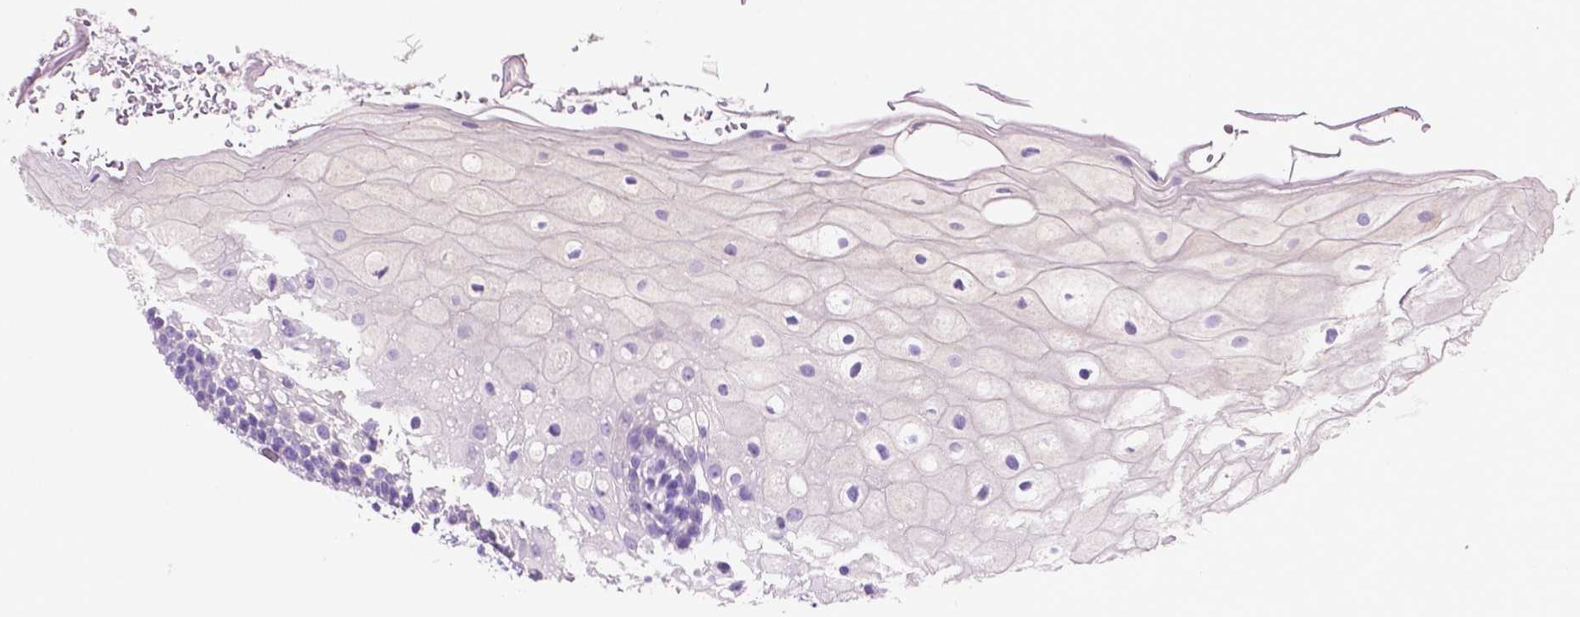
{"staining": {"intensity": "negative", "quantity": "none", "location": "none"}, "tissue": "oral mucosa", "cell_type": "Squamous epithelial cells", "image_type": "normal", "snomed": [{"axis": "morphology", "description": "Normal tissue, NOS"}, {"axis": "morphology", "description": "Squamous cell carcinoma, NOS"}, {"axis": "topography", "description": "Oral tissue"}, {"axis": "topography", "description": "Head-Neck"}], "caption": "Oral mucosa was stained to show a protein in brown. There is no significant expression in squamous epithelial cells. (DAB (3,3'-diaminobenzidine) immunohistochemistry (IHC) with hematoxylin counter stain).", "gene": "POU4F1", "patient": {"sex": "male", "age": 69}}